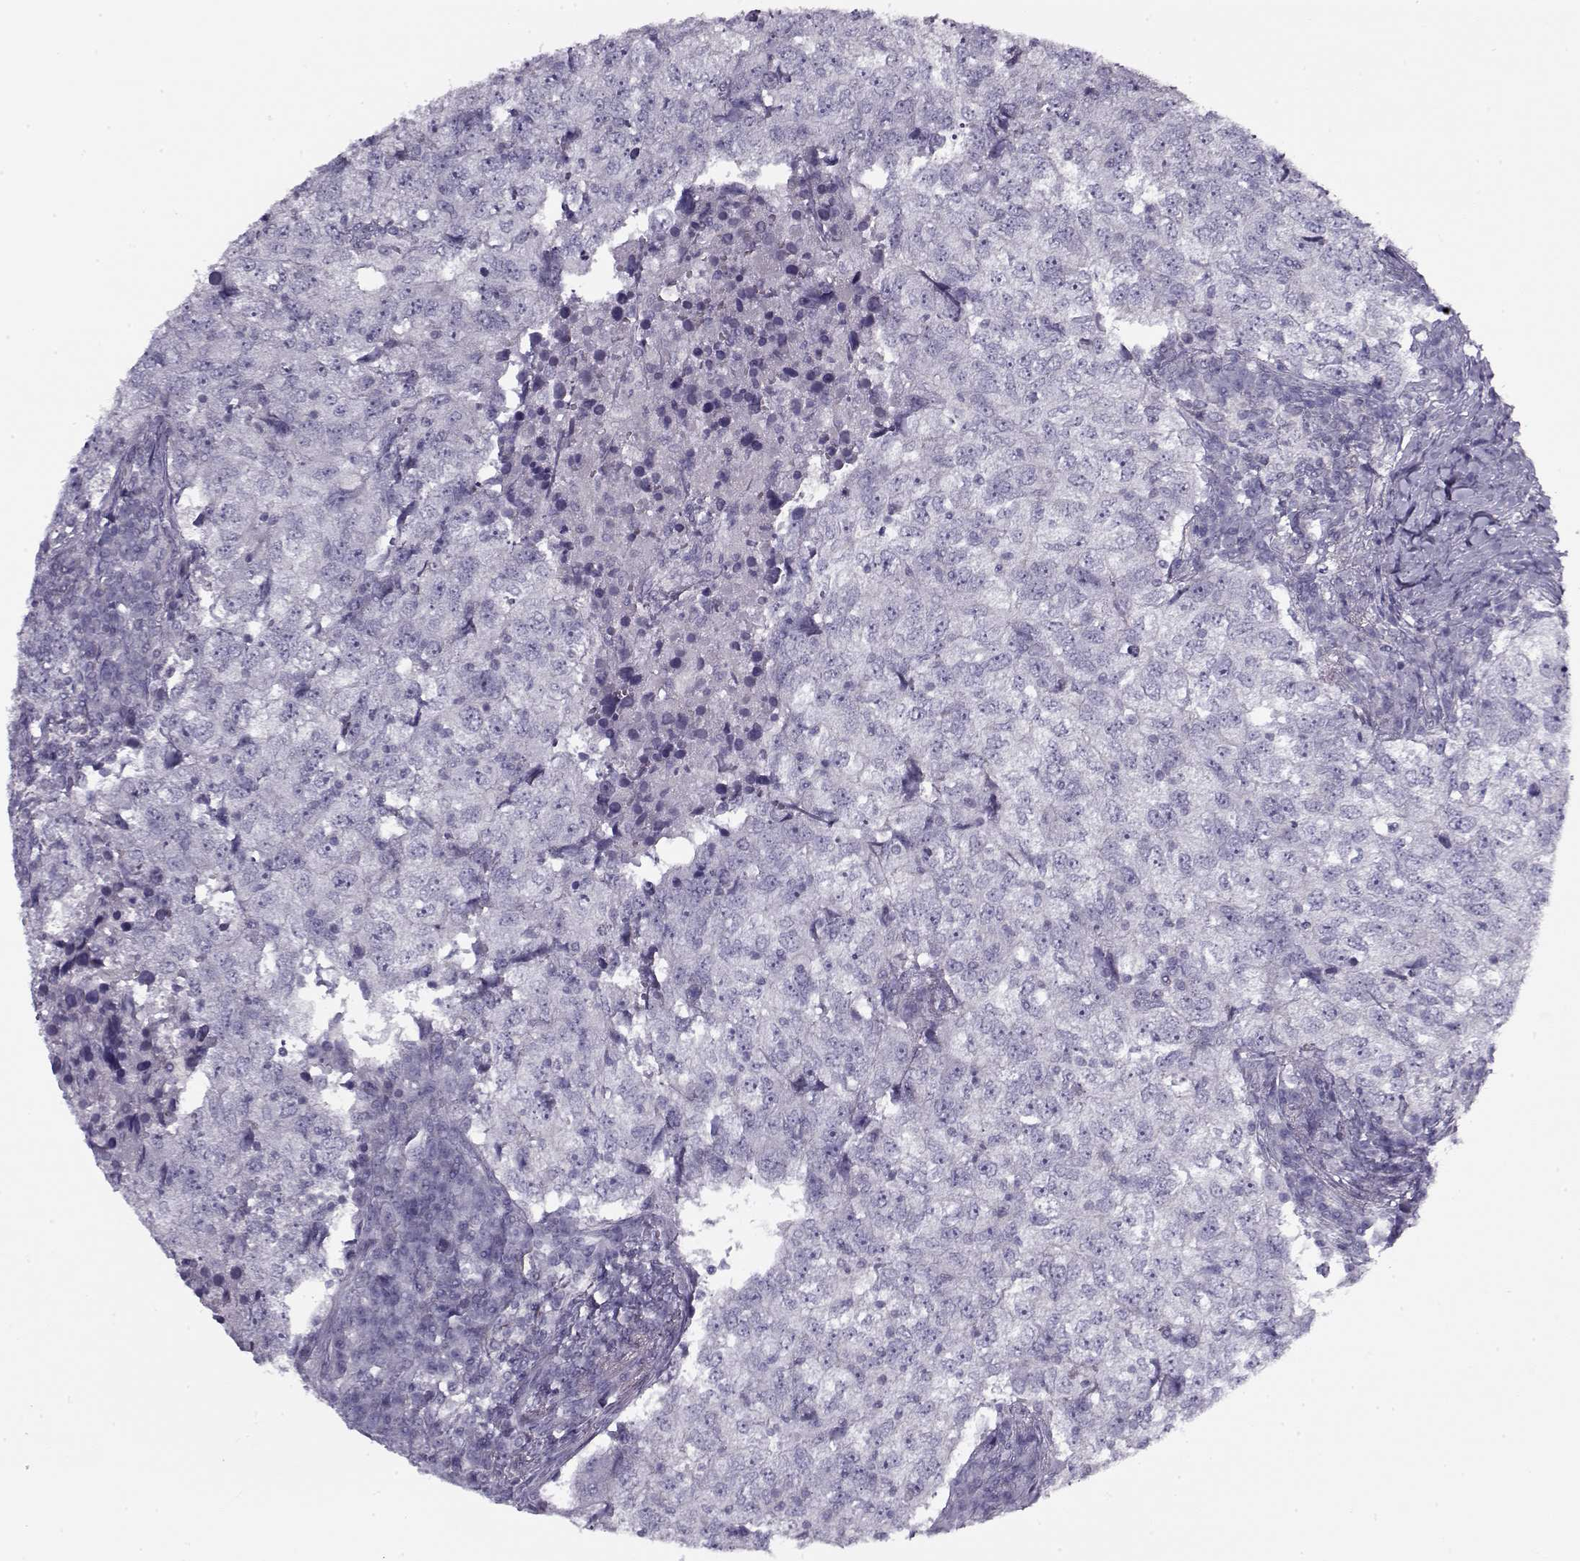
{"staining": {"intensity": "negative", "quantity": "none", "location": "none"}, "tissue": "breast cancer", "cell_type": "Tumor cells", "image_type": "cancer", "snomed": [{"axis": "morphology", "description": "Duct carcinoma"}, {"axis": "topography", "description": "Breast"}], "caption": "A photomicrograph of breast invasive ductal carcinoma stained for a protein shows no brown staining in tumor cells.", "gene": "PP2D1", "patient": {"sex": "female", "age": 30}}